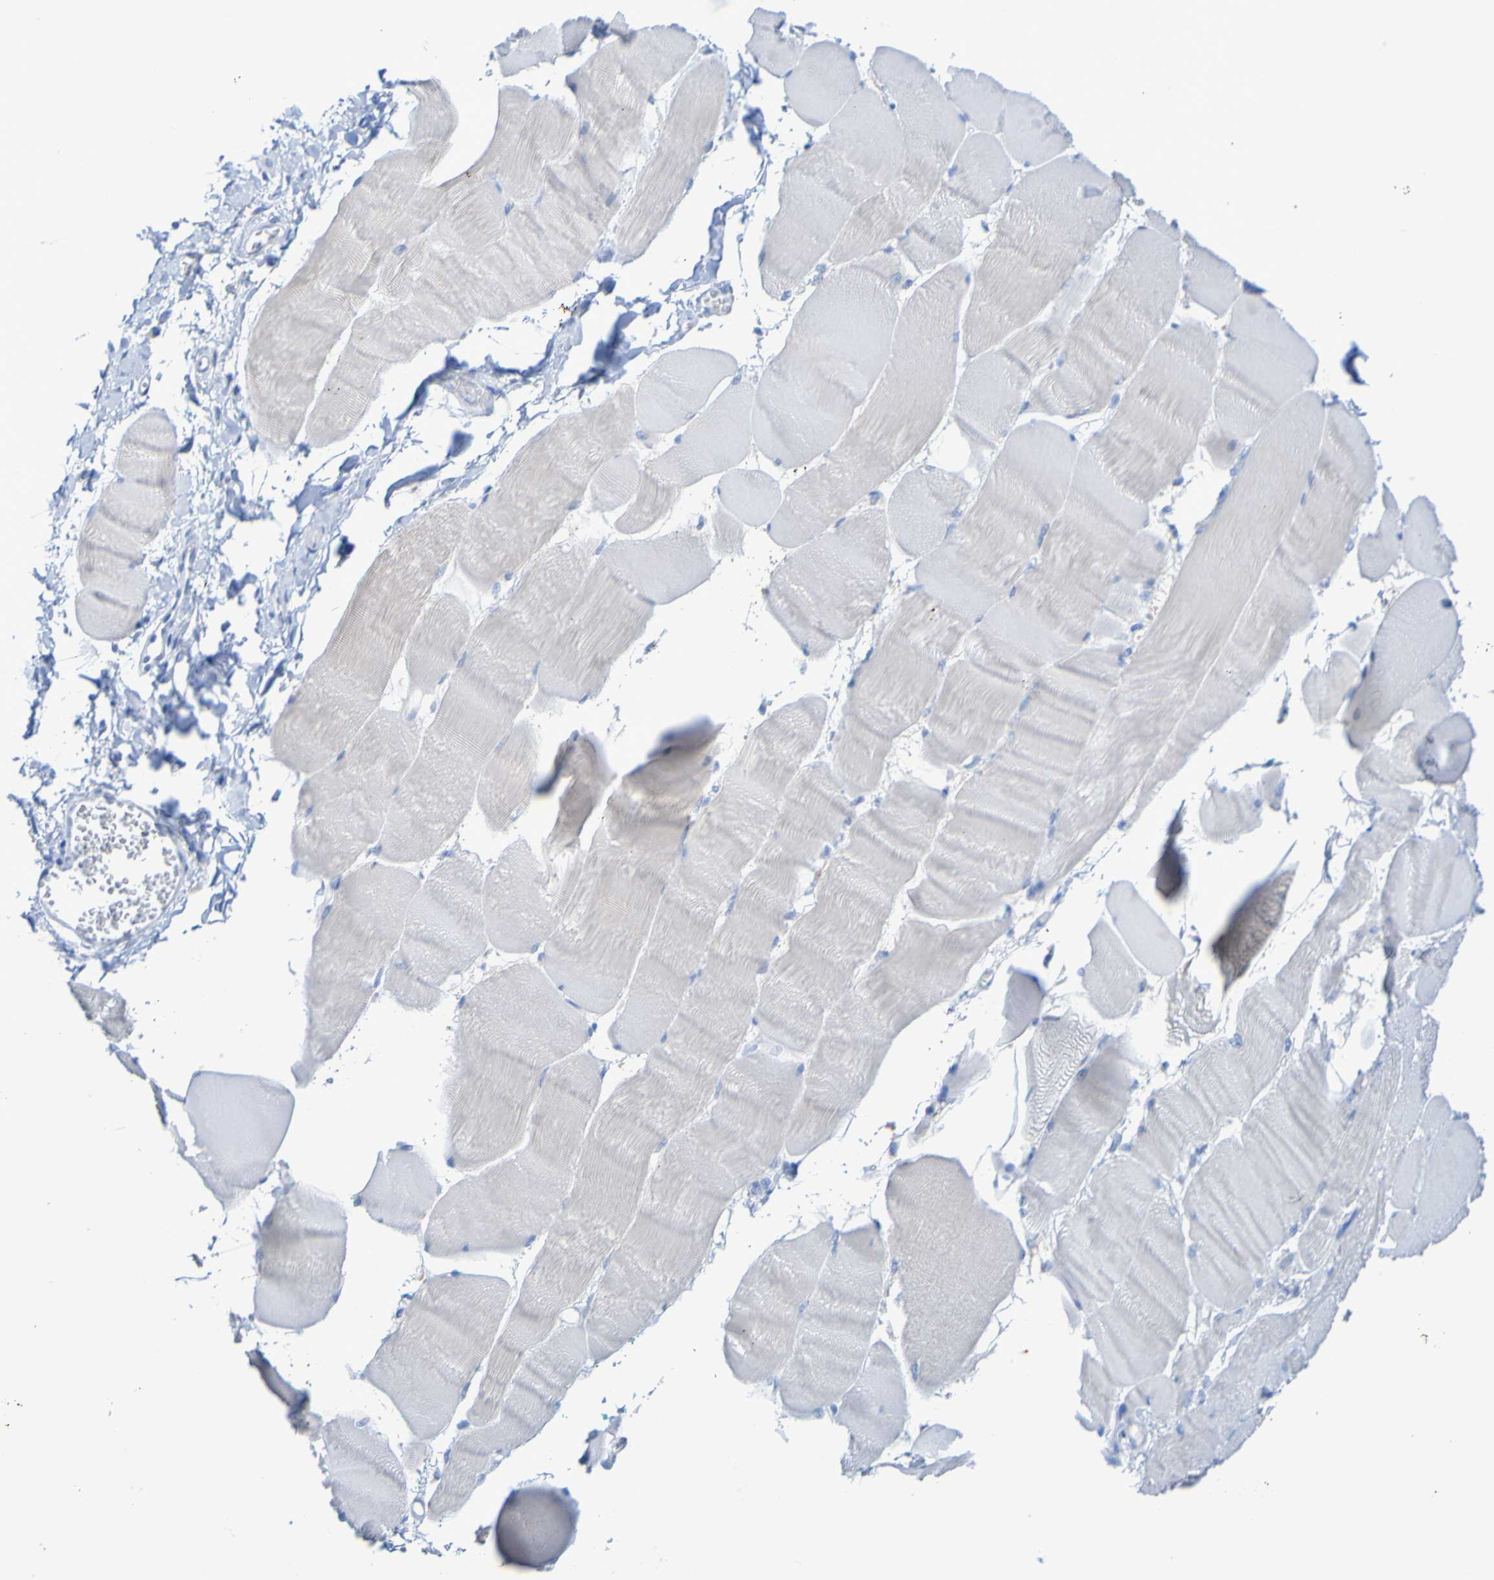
{"staining": {"intensity": "negative", "quantity": "none", "location": "none"}, "tissue": "skeletal muscle", "cell_type": "Myocytes", "image_type": "normal", "snomed": [{"axis": "morphology", "description": "Normal tissue, NOS"}, {"axis": "morphology", "description": "Squamous cell carcinoma, NOS"}, {"axis": "topography", "description": "Skeletal muscle"}], "caption": "Protein analysis of normal skeletal muscle exhibits no significant expression in myocytes.", "gene": "ACMSD", "patient": {"sex": "male", "age": 51}}